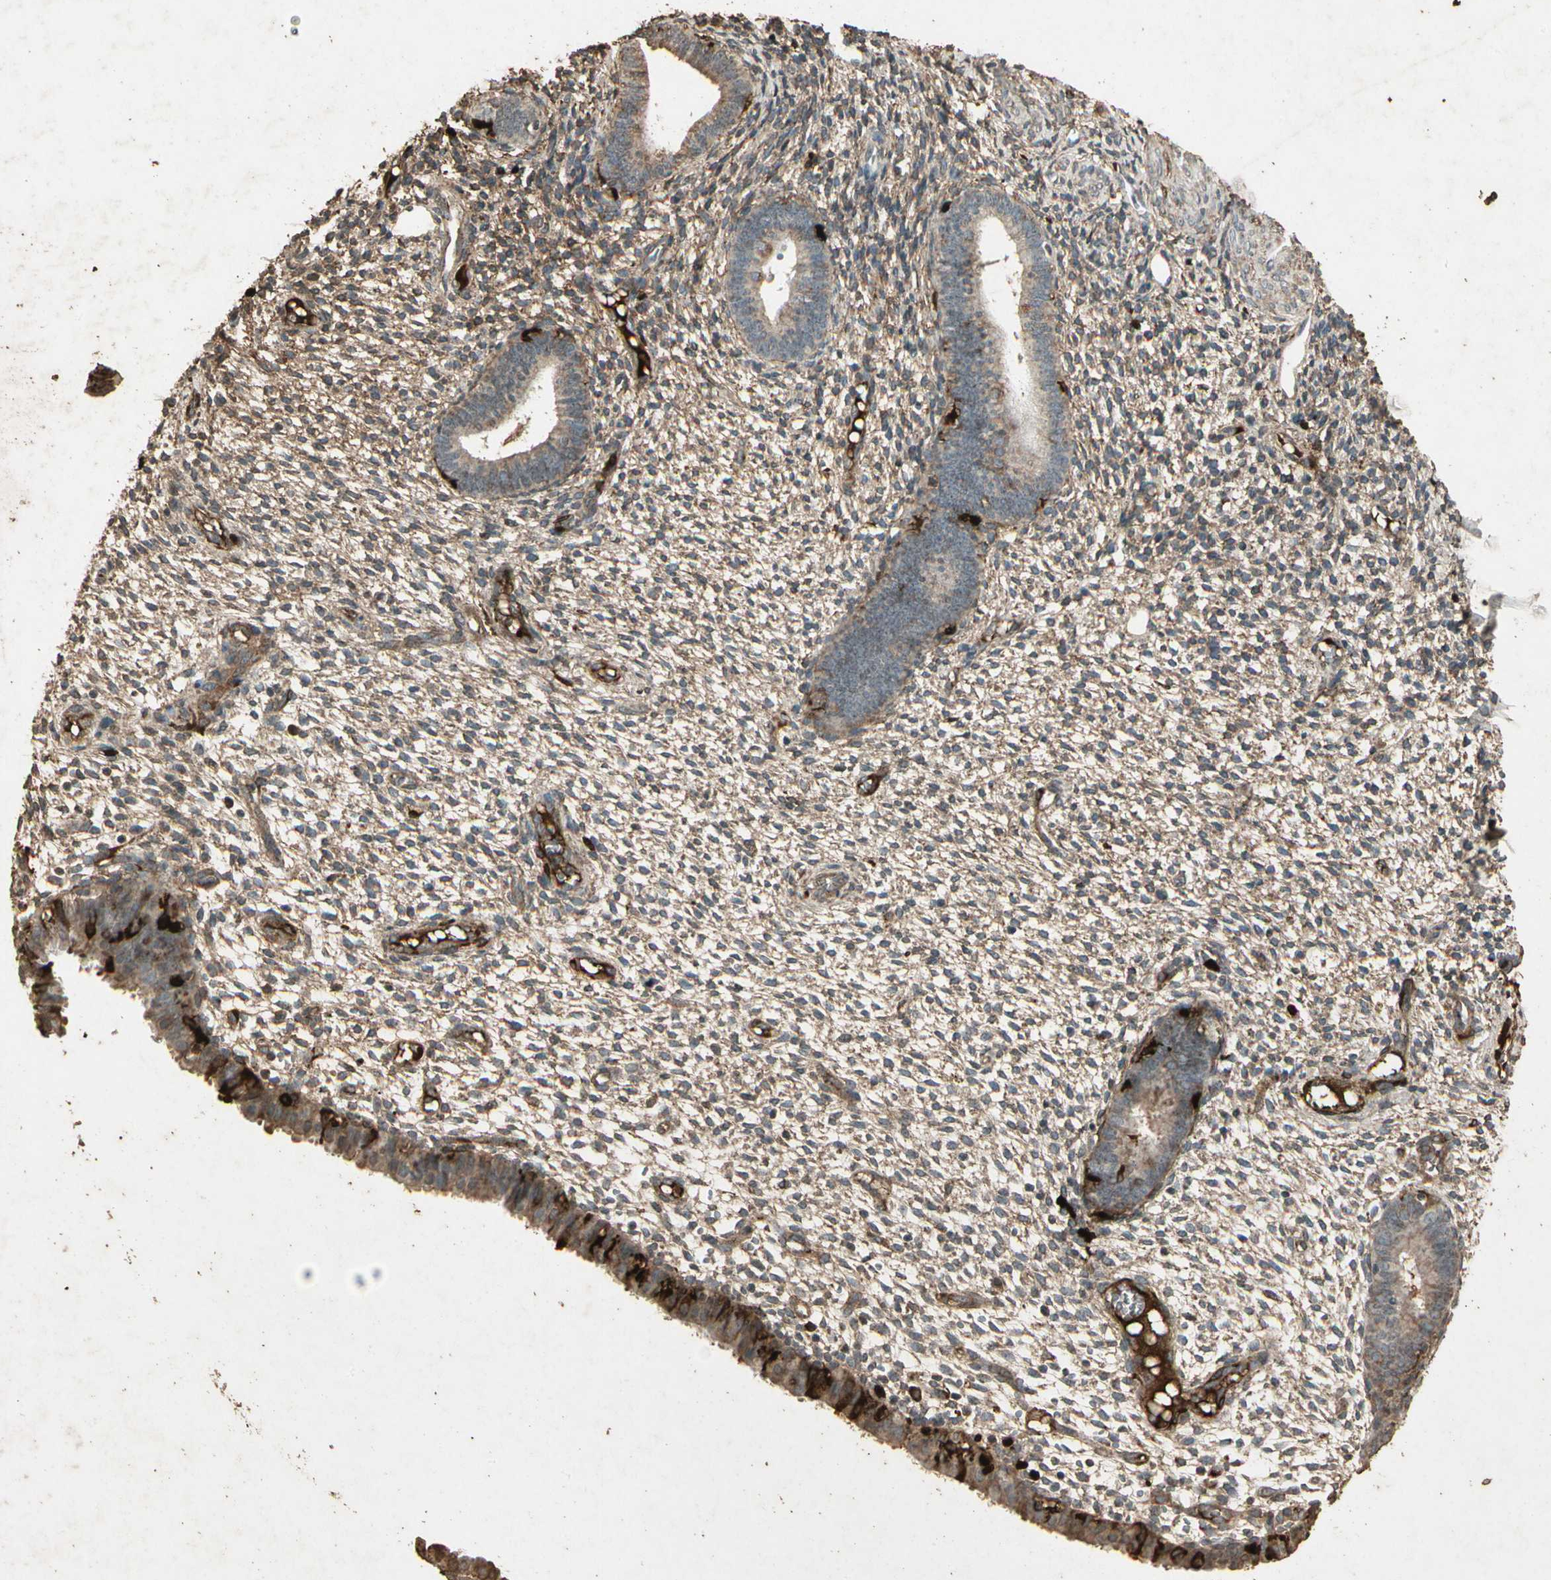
{"staining": {"intensity": "moderate", "quantity": "25%-75%", "location": "cytoplasmic/membranous"}, "tissue": "endometrium", "cell_type": "Cells in endometrial stroma", "image_type": "normal", "snomed": [{"axis": "morphology", "description": "Normal tissue, NOS"}, {"axis": "topography", "description": "Endometrium"}], "caption": "The image displays staining of benign endometrium, revealing moderate cytoplasmic/membranous protein positivity (brown color) within cells in endometrial stroma. The protein is shown in brown color, while the nuclei are stained blue.", "gene": "GC", "patient": {"sex": "female", "age": 61}}